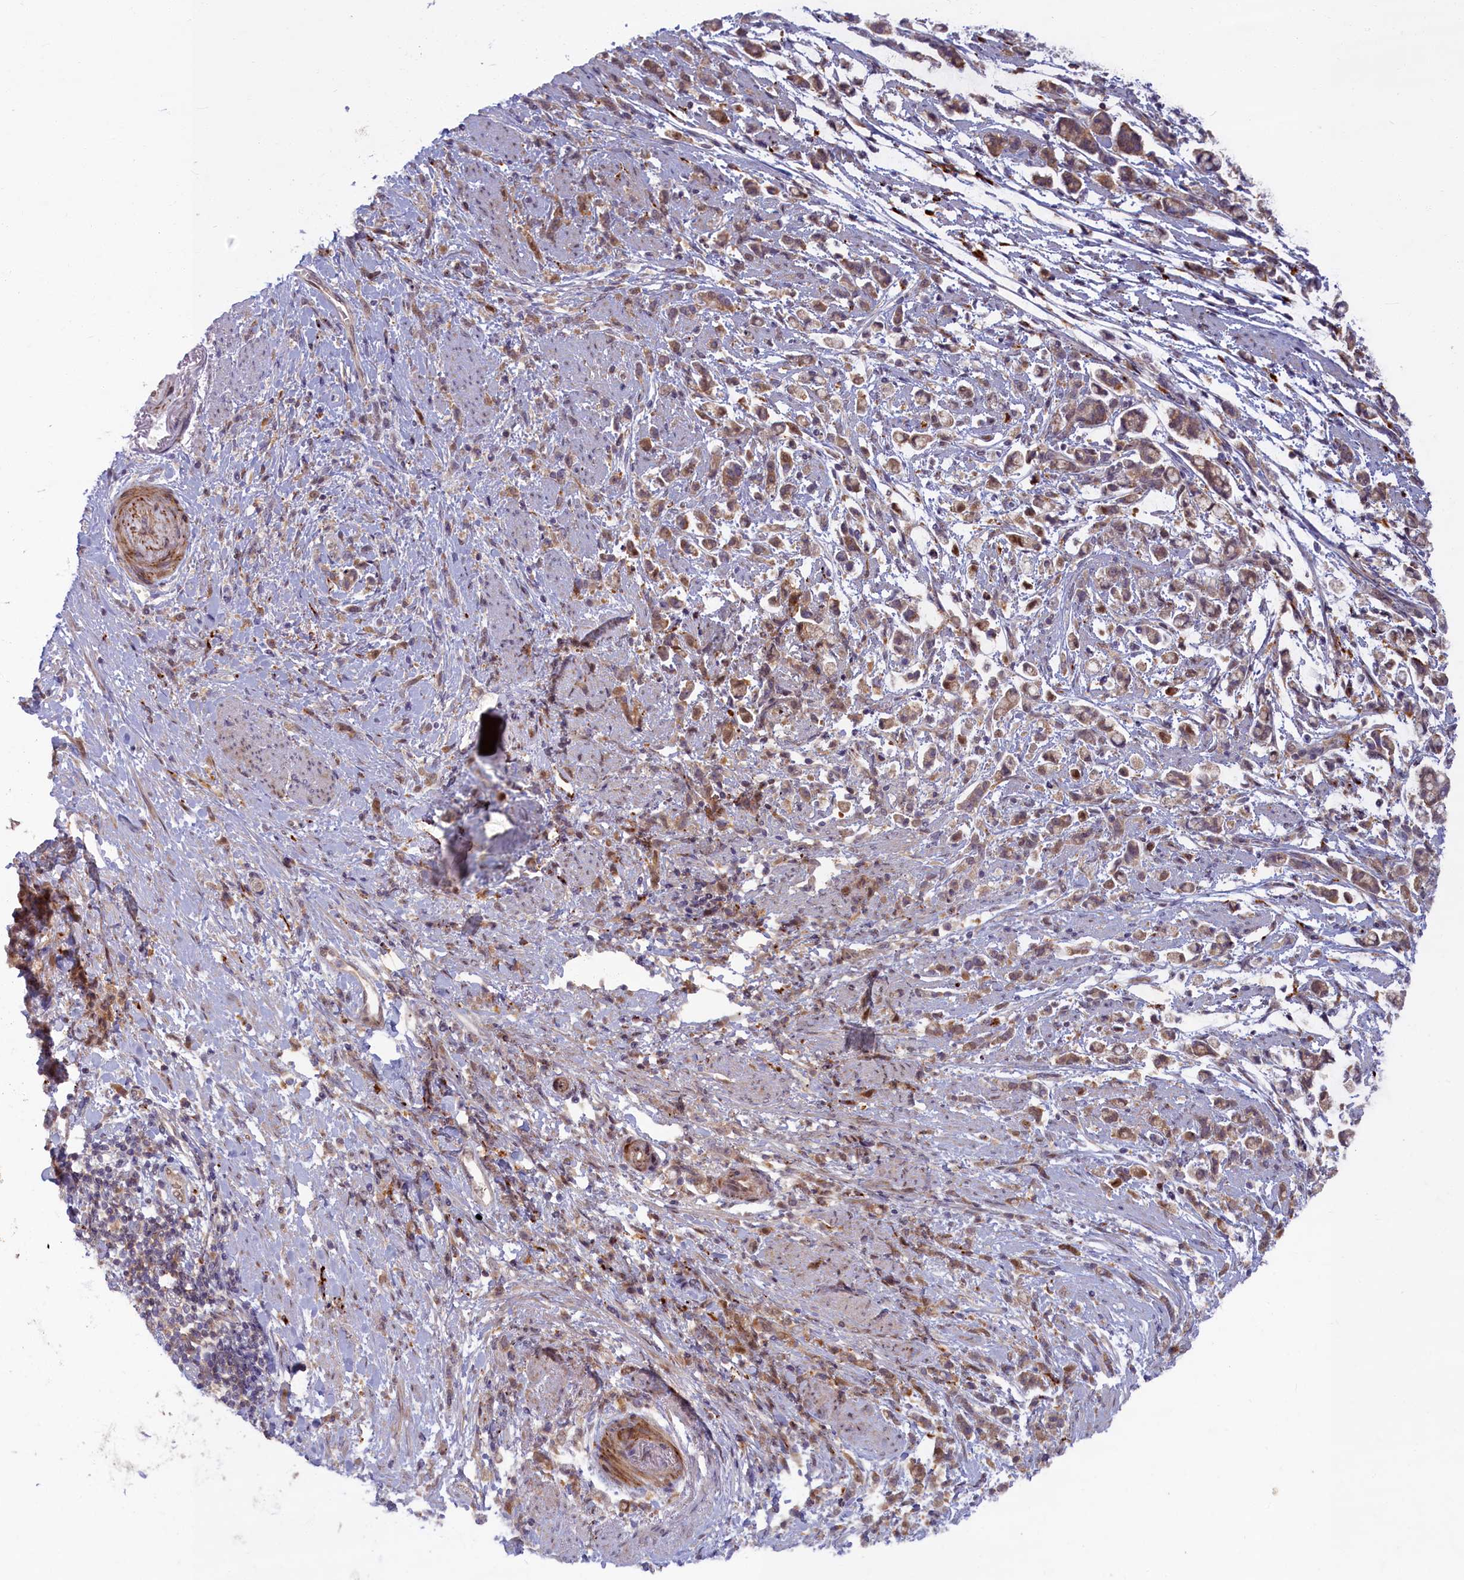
{"staining": {"intensity": "moderate", "quantity": ">75%", "location": "cytoplasmic/membranous"}, "tissue": "stomach cancer", "cell_type": "Tumor cells", "image_type": "cancer", "snomed": [{"axis": "morphology", "description": "Adenocarcinoma, NOS"}, {"axis": "topography", "description": "Stomach"}], "caption": "Immunohistochemistry (DAB (3,3'-diaminobenzidine)) staining of human stomach adenocarcinoma exhibits moderate cytoplasmic/membranous protein positivity in approximately >75% of tumor cells.", "gene": "FCSK", "patient": {"sex": "female", "age": 60}}